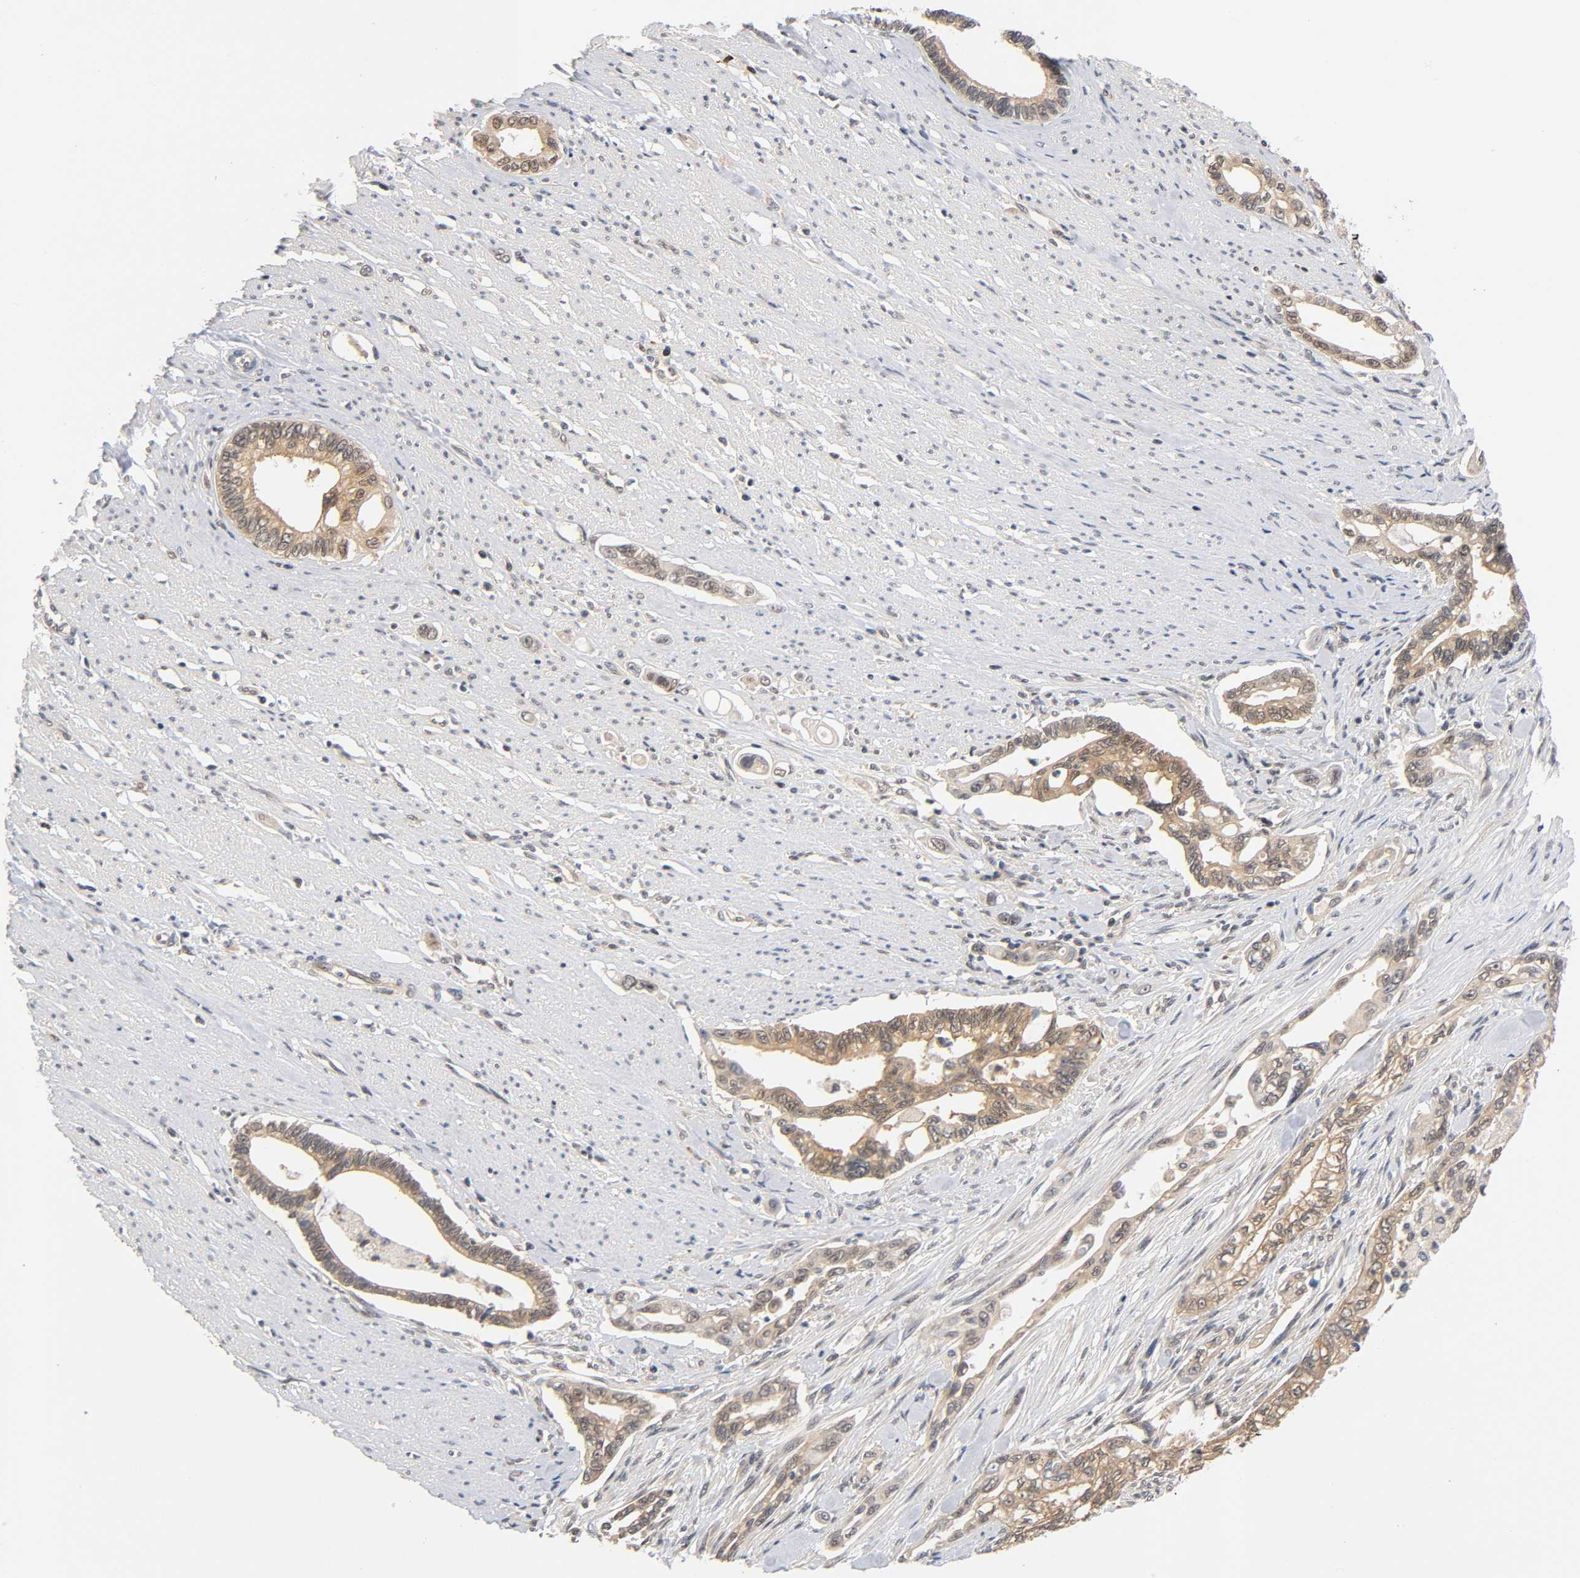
{"staining": {"intensity": "weak", "quantity": ">75%", "location": "cytoplasmic/membranous,nuclear"}, "tissue": "pancreatic cancer", "cell_type": "Tumor cells", "image_type": "cancer", "snomed": [{"axis": "morphology", "description": "Normal tissue, NOS"}, {"axis": "topography", "description": "Pancreas"}], "caption": "A low amount of weak cytoplasmic/membranous and nuclear positivity is appreciated in approximately >75% of tumor cells in pancreatic cancer tissue.", "gene": "PRKAB1", "patient": {"sex": "male", "age": 42}}